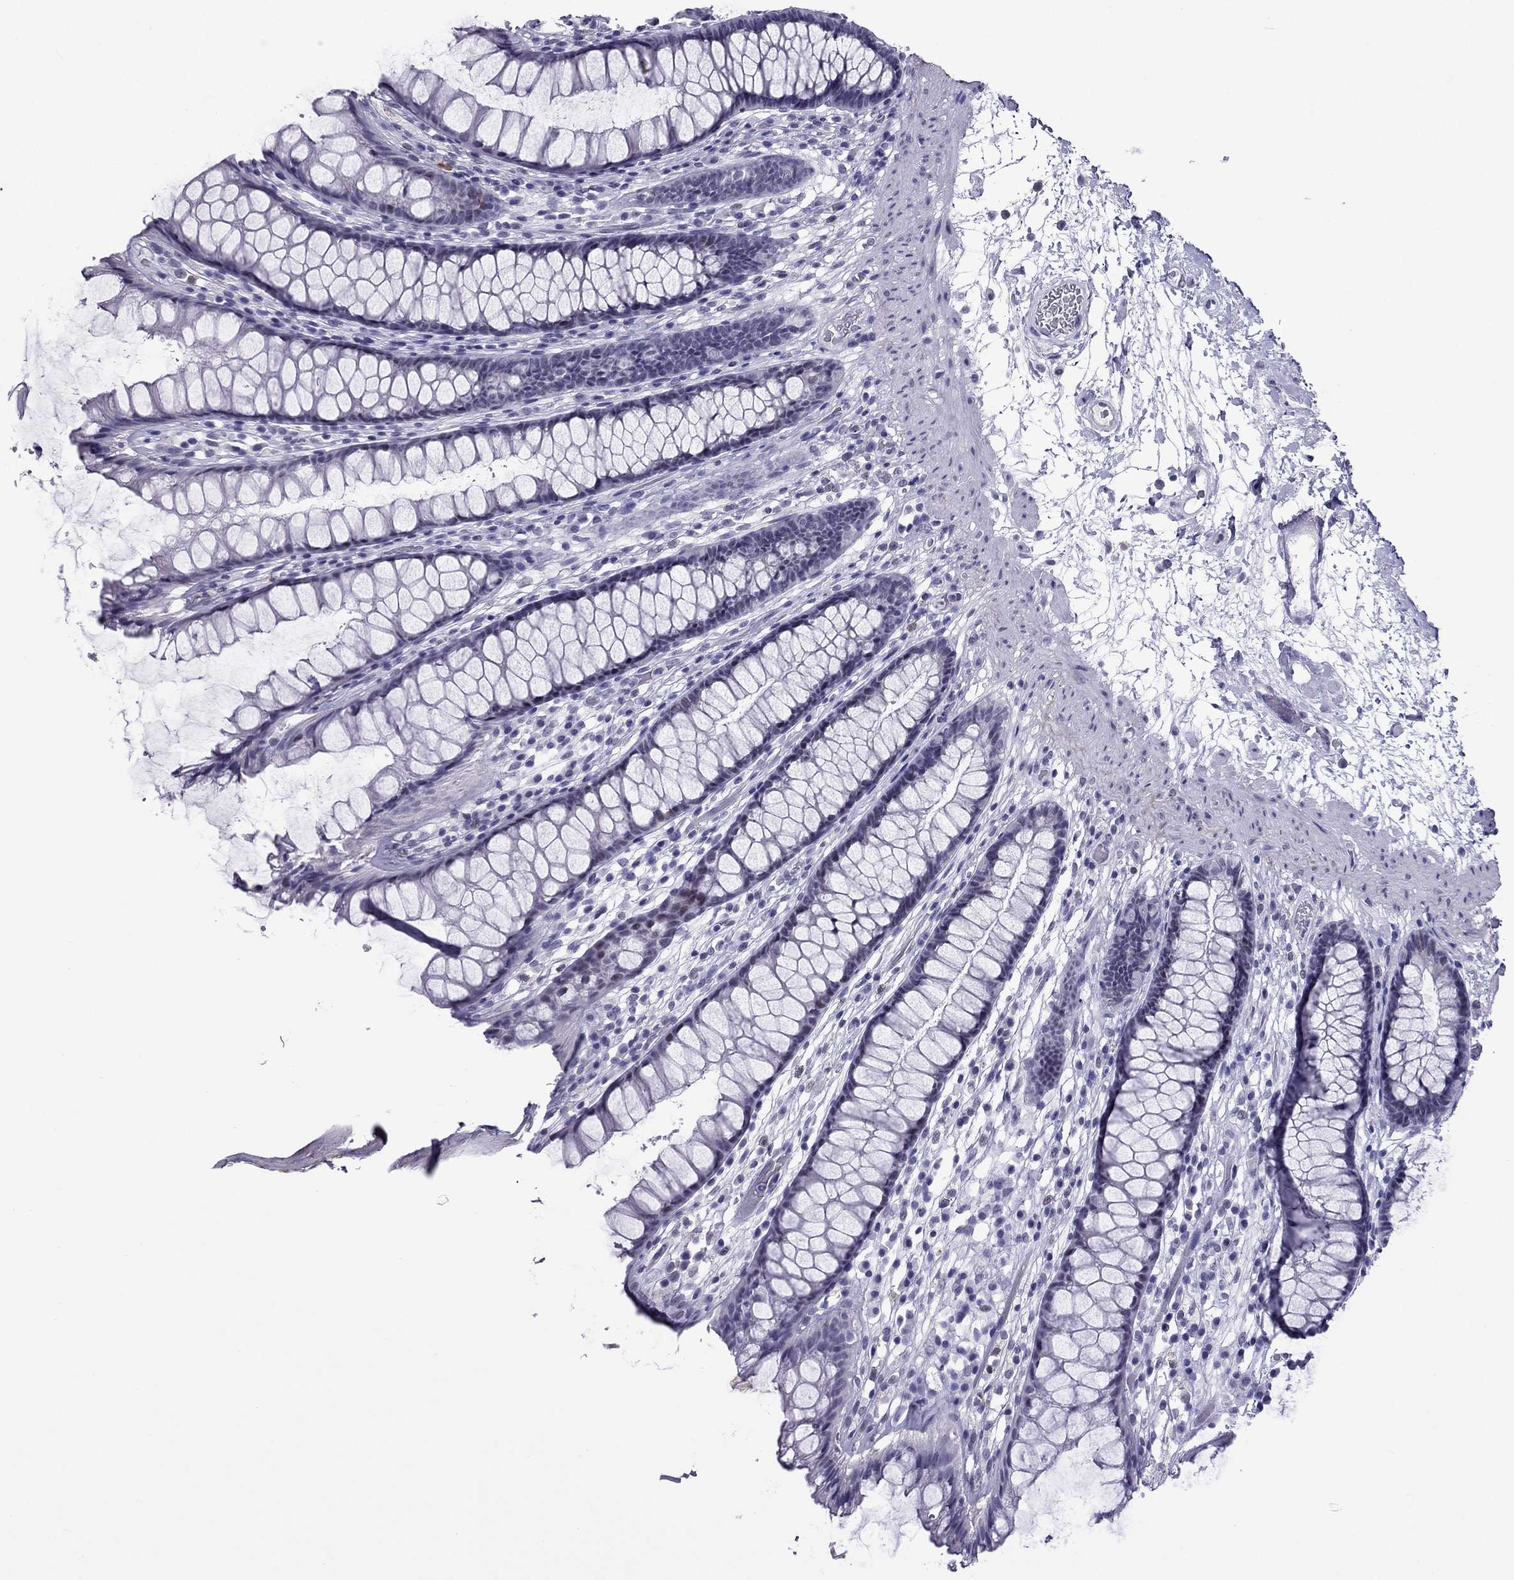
{"staining": {"intensity": "negative", "quantity": "none", "location": "none"}, "tissue": "rectum", "cell_type": "Glandular cells", "image_type": "normal", "snomed": [{"axis": "morphology", "description": "Normal tissue, NOS"}, {"axis": "topography", "description": "Rectum"}], "caption": "Immunohistochemical staining of normal rectum exhibits no significant staining in glandular cells. The staining is performed using DAB (3,3'-diaminobenzidine) brown chromogen with nuclei counter-stained in using hematoxylin.", "gene": "MYLK3", "patient": {"sex": "male", "age": 72}}